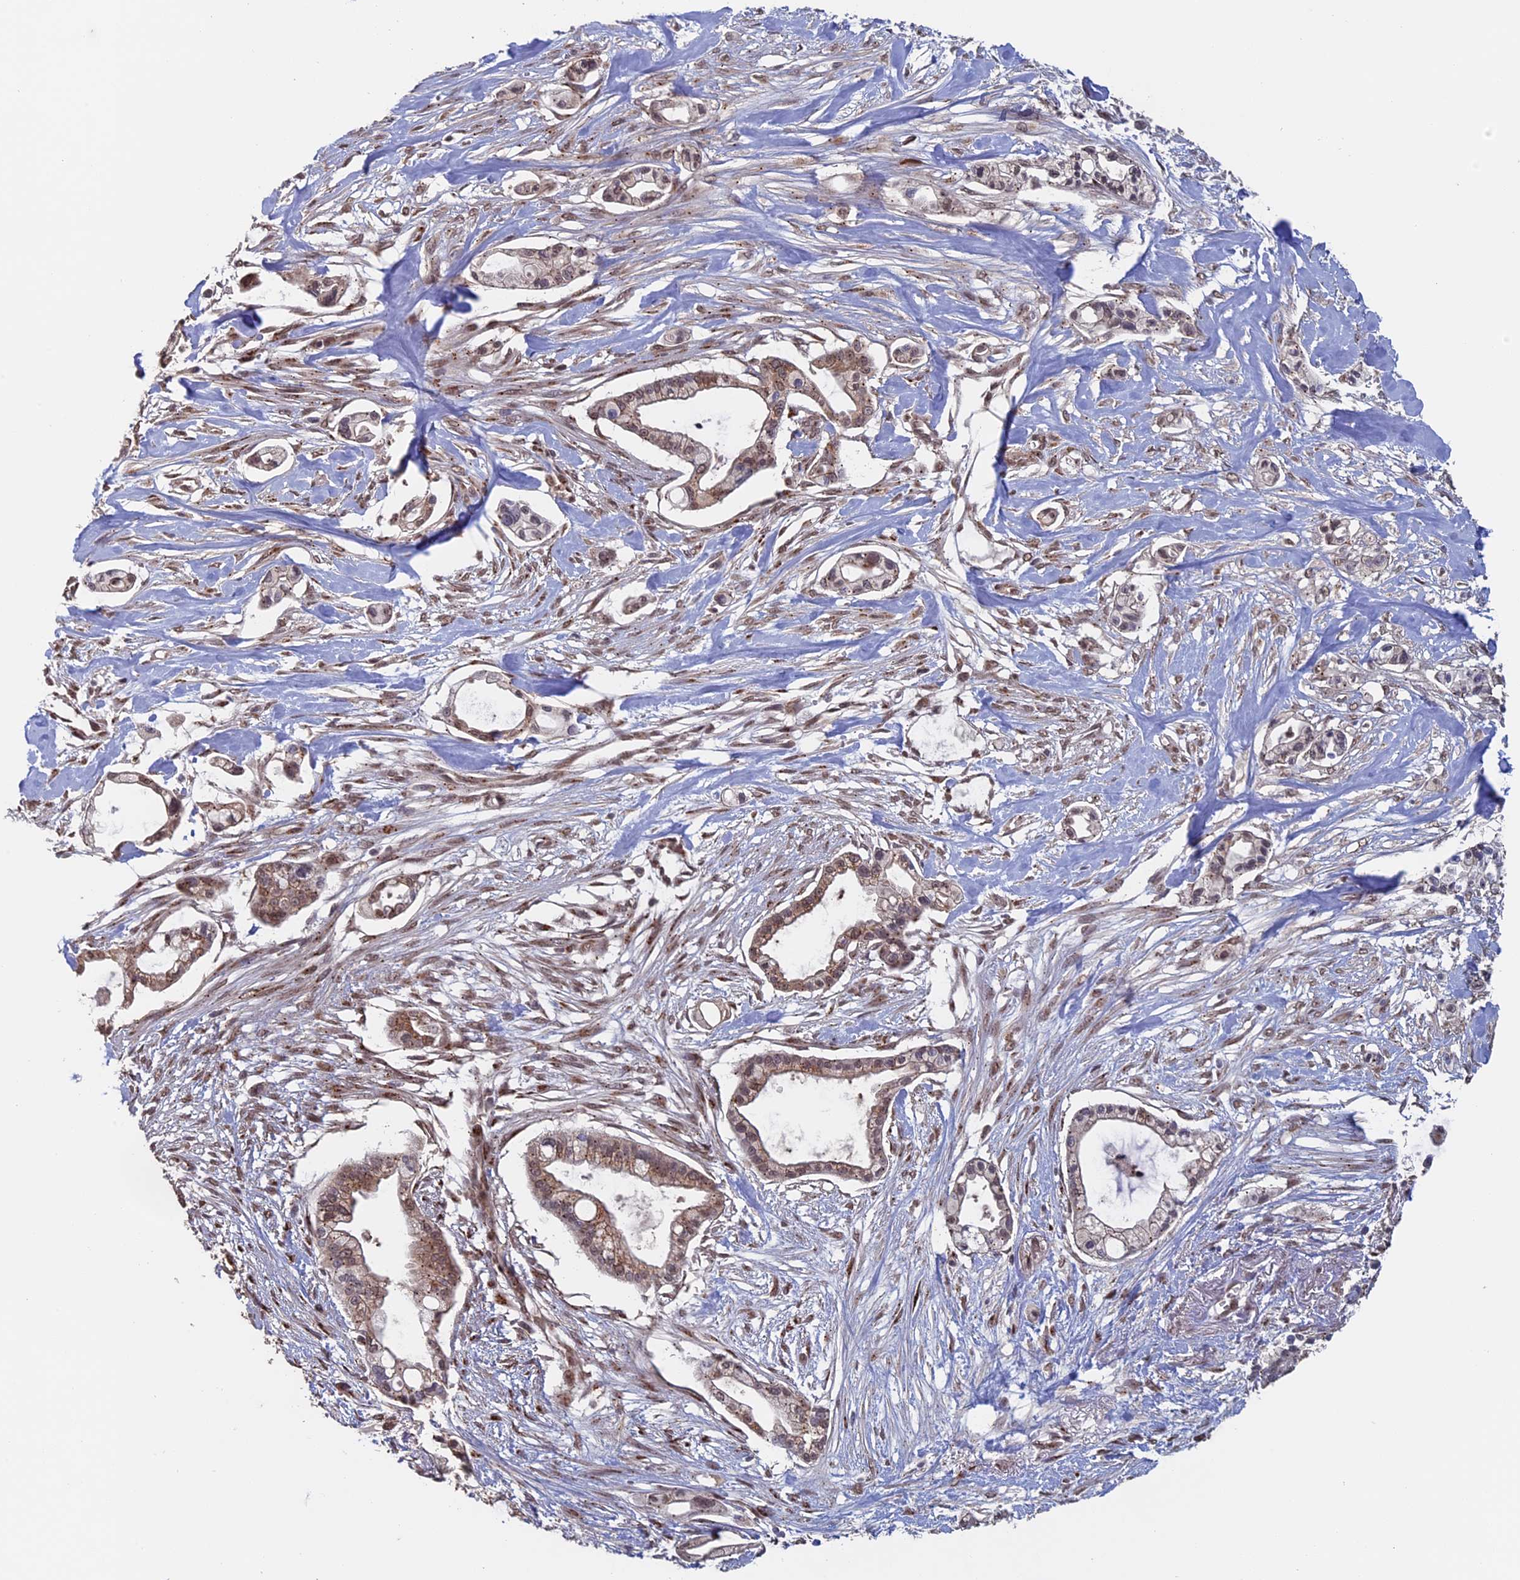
{"staining": {"intensity": "moderate", "quantity": ">75%", "location": "cytoplasmic/membranous,nuclear"}, "tissue": "pancreatic cancer", "cell_type": "Tumor cells", "image_type": "cancer", "snomed": [{"axis": "morphology", "description": "Adenocarcinoma, NOS"}, {"axis": "topography", "description": "Pancreas"}], "caption": "The photomicrograph reveals a brown stain indicating the presence of a protein in the cytoplasmic/membranous and nuclear of tumor cells in pancreatic cancer. The staining was performed using DAB (3,3'-diaminobenzidine), with brown indicating positive protein expression. Nuclei are stained blue with hematoxylin.", "gene": "PIGQ", "patient": {"sex": "male", "age": 68}}